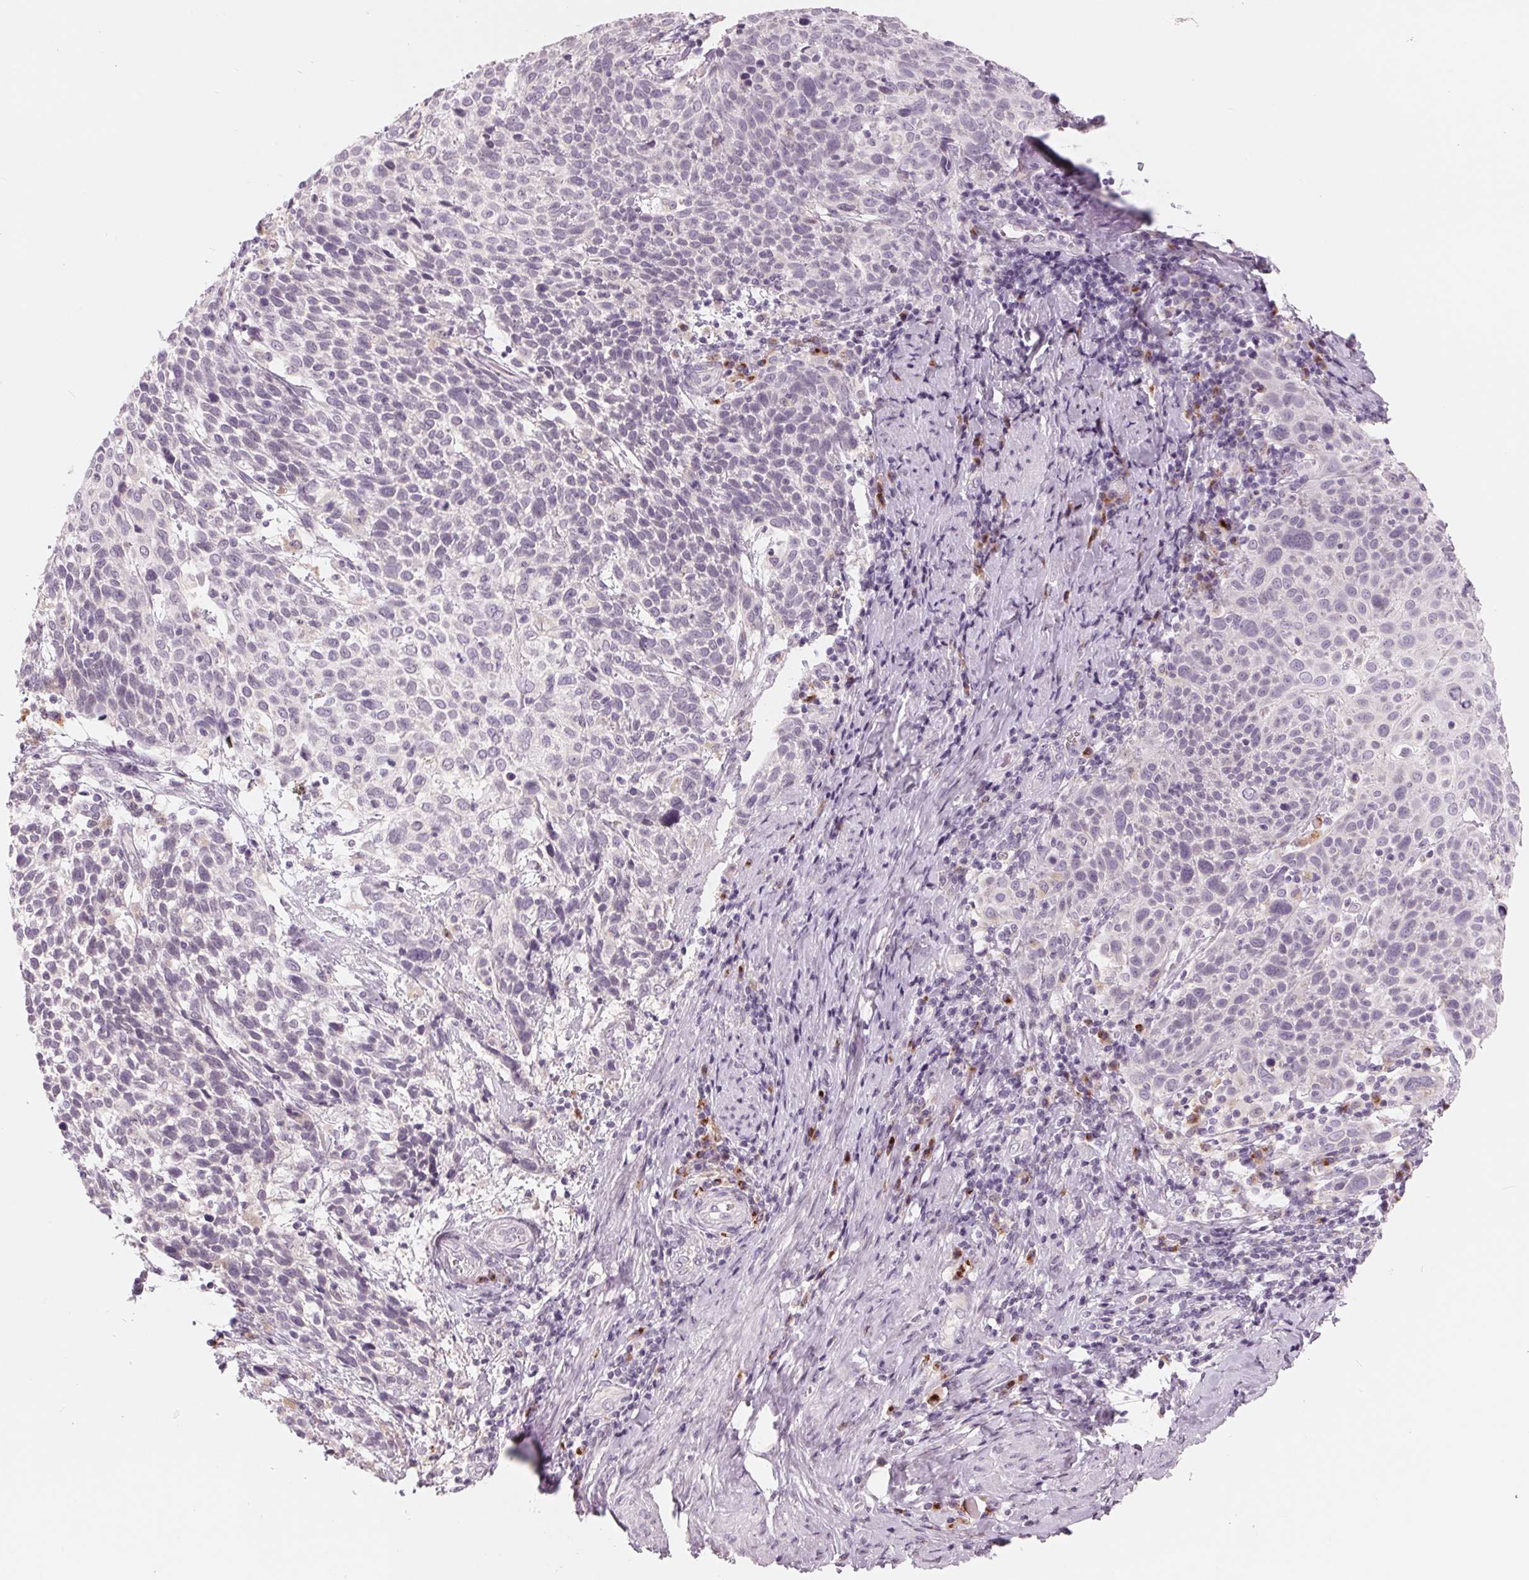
{"staining": {"intensity": "negative", "quantity": "none", "location": "none"}, "tissue": "cervical cancer", "cell_type": "Tumor cells", "image_type": "cancer", "snomed": [{"axis": "morphology", "description": "Squamous cell carcinoma, NOS"}, {"axis": "topography", "description": "Cervix"}], "caption": "Photomicrograph shows no significant protein positivity in tumor cells of cervical squamous cell carcinoma.", "gene": "IL9R", "patient": {"sex": "female", "age": 61}}